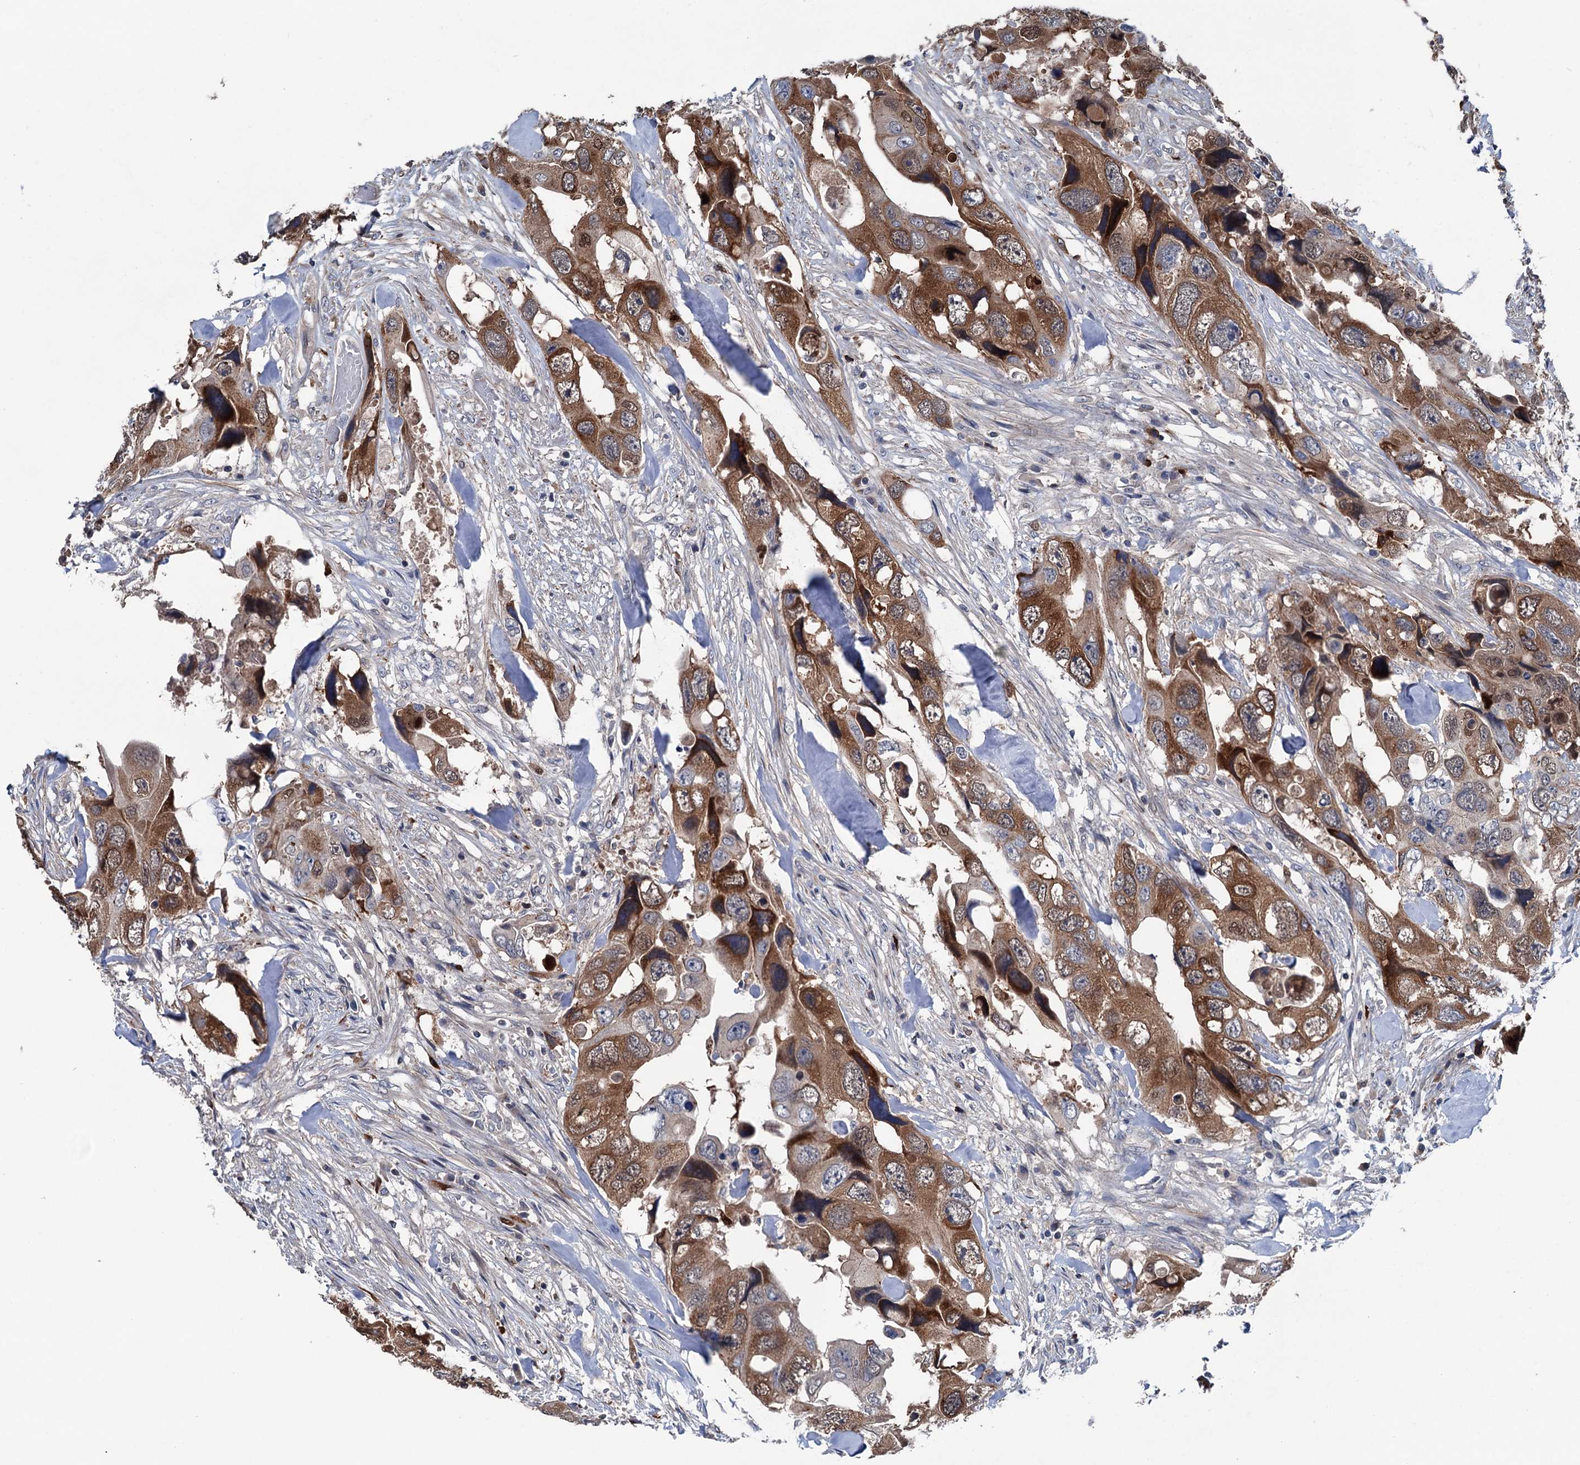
{"staining": {"intensity": "strong", "quantity": "25%-75%", "location": "cytoplasmic/membranous"}, "tissue": "colorectal cancer", "cell_type": "Tumor cells", "image_type": "cancer", "snomed": [{"axis": "morphology", "description": "Adenocarcinoma, NOS"}, {"axis": "topography", "description": "Rectum"}], "caption": "Human colorectal adenocarcinoma stained for a protein (brown) shows strong cytoplasmic/membranous positive staining in about 25%-75% of tumor cells.", "gene": "NCAPD2", "patient": {"sex": "male", "age": 57}}